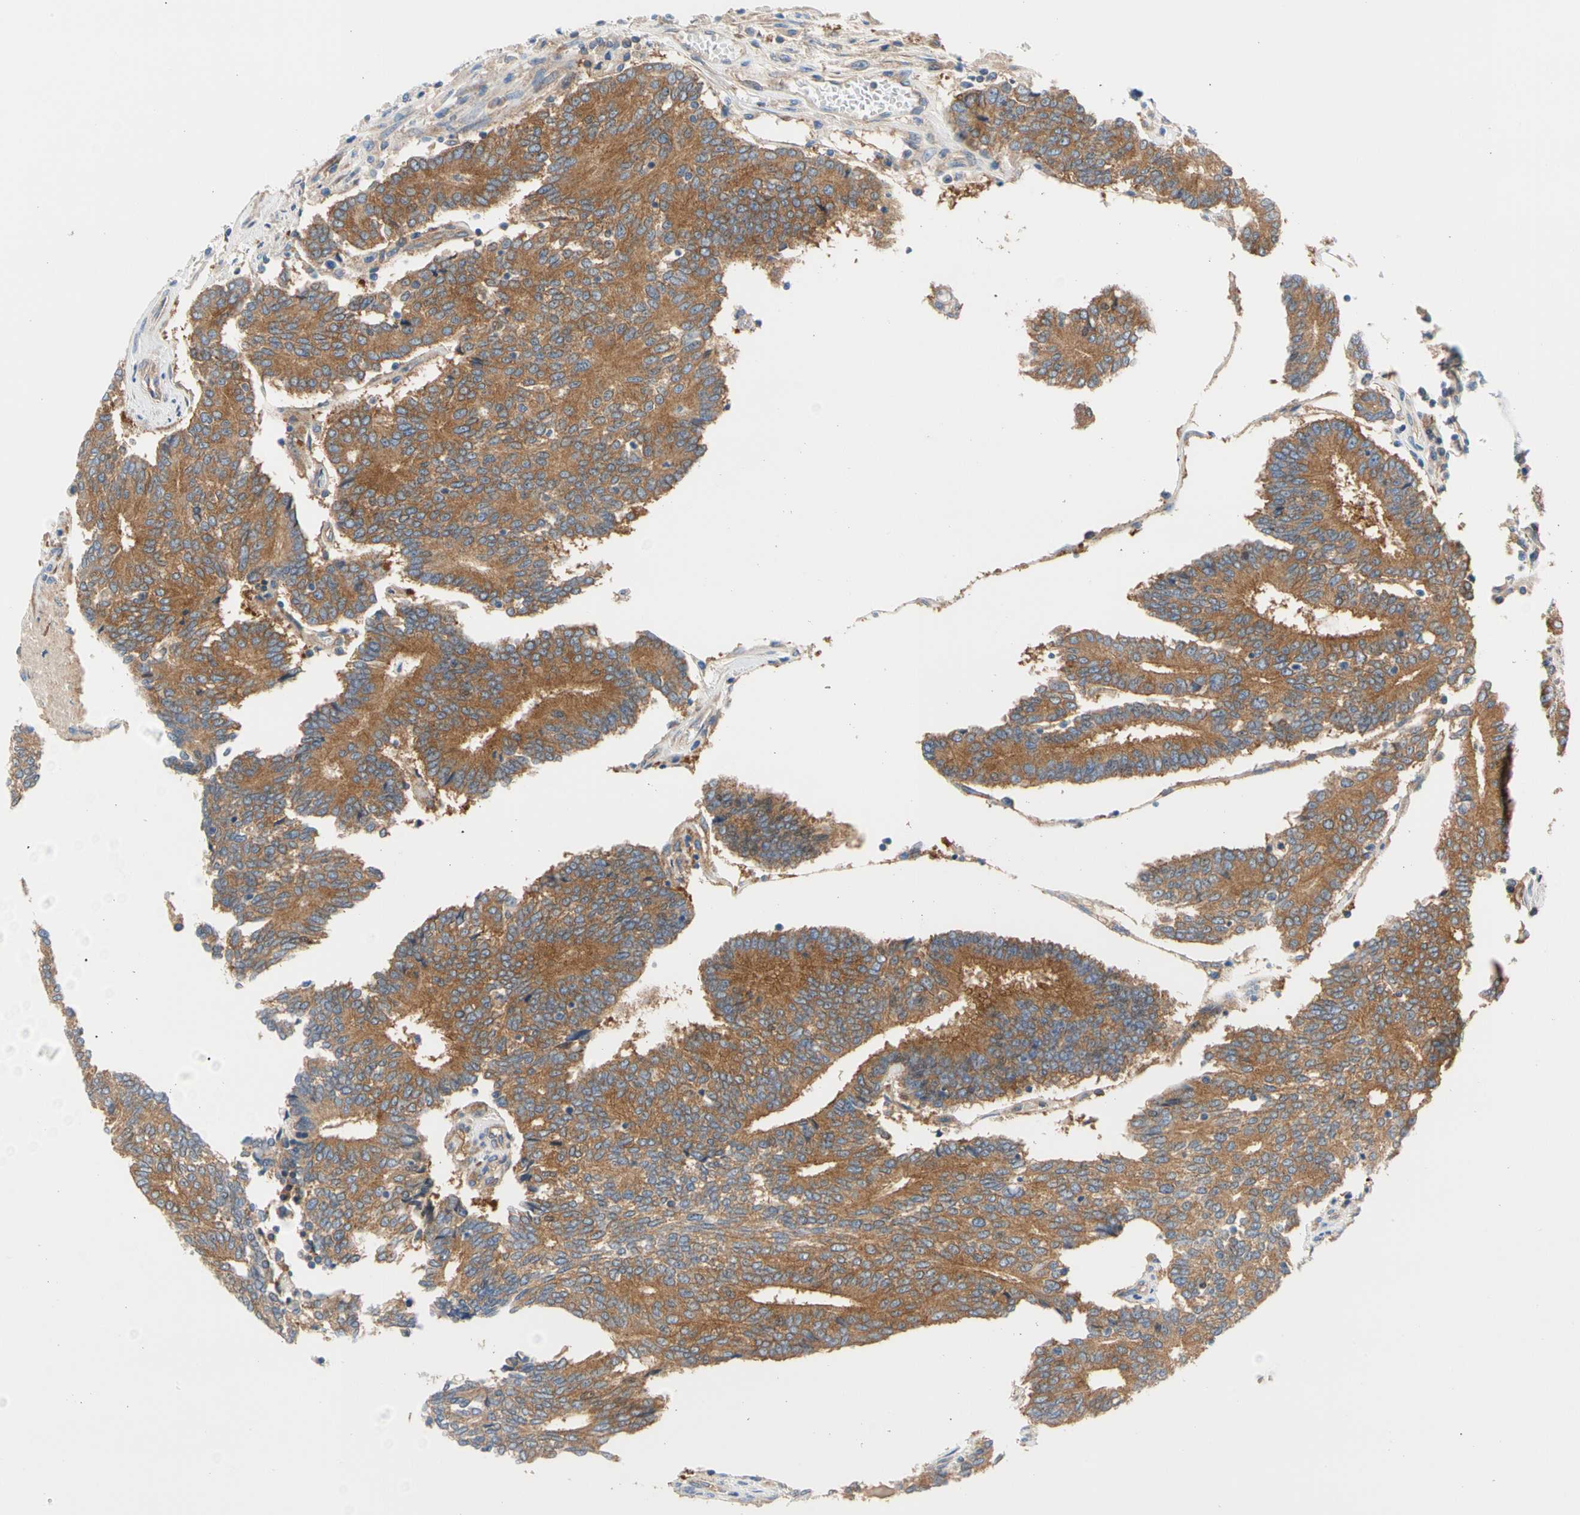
{"staining": {"intensity": "strong", "quantity": ">75%", "location": "cytoplasmic/membranous"}, "tissue": "prostate cancer", "cell_type": "Tumor cells", "image_type": "cancer", "snomed": [{"axis": "morphology", "description": "Adenocarcinoma, High grade"}, {"axis": "topography", "description": "Prostate"}], "caption": "The image demonstrates staining of prostate cancer (adenocarcinoma (high-grade)), revealing strong cytoplasmic/membranous protein expression (brown color) within tumor cells. The staining is performed using DAB brown chromogen to label protein expression. The nuclei are counter-stained blue using hematoxylin.", "gene": "GPHN", "patient": {"sex": "male", "age": 55}}